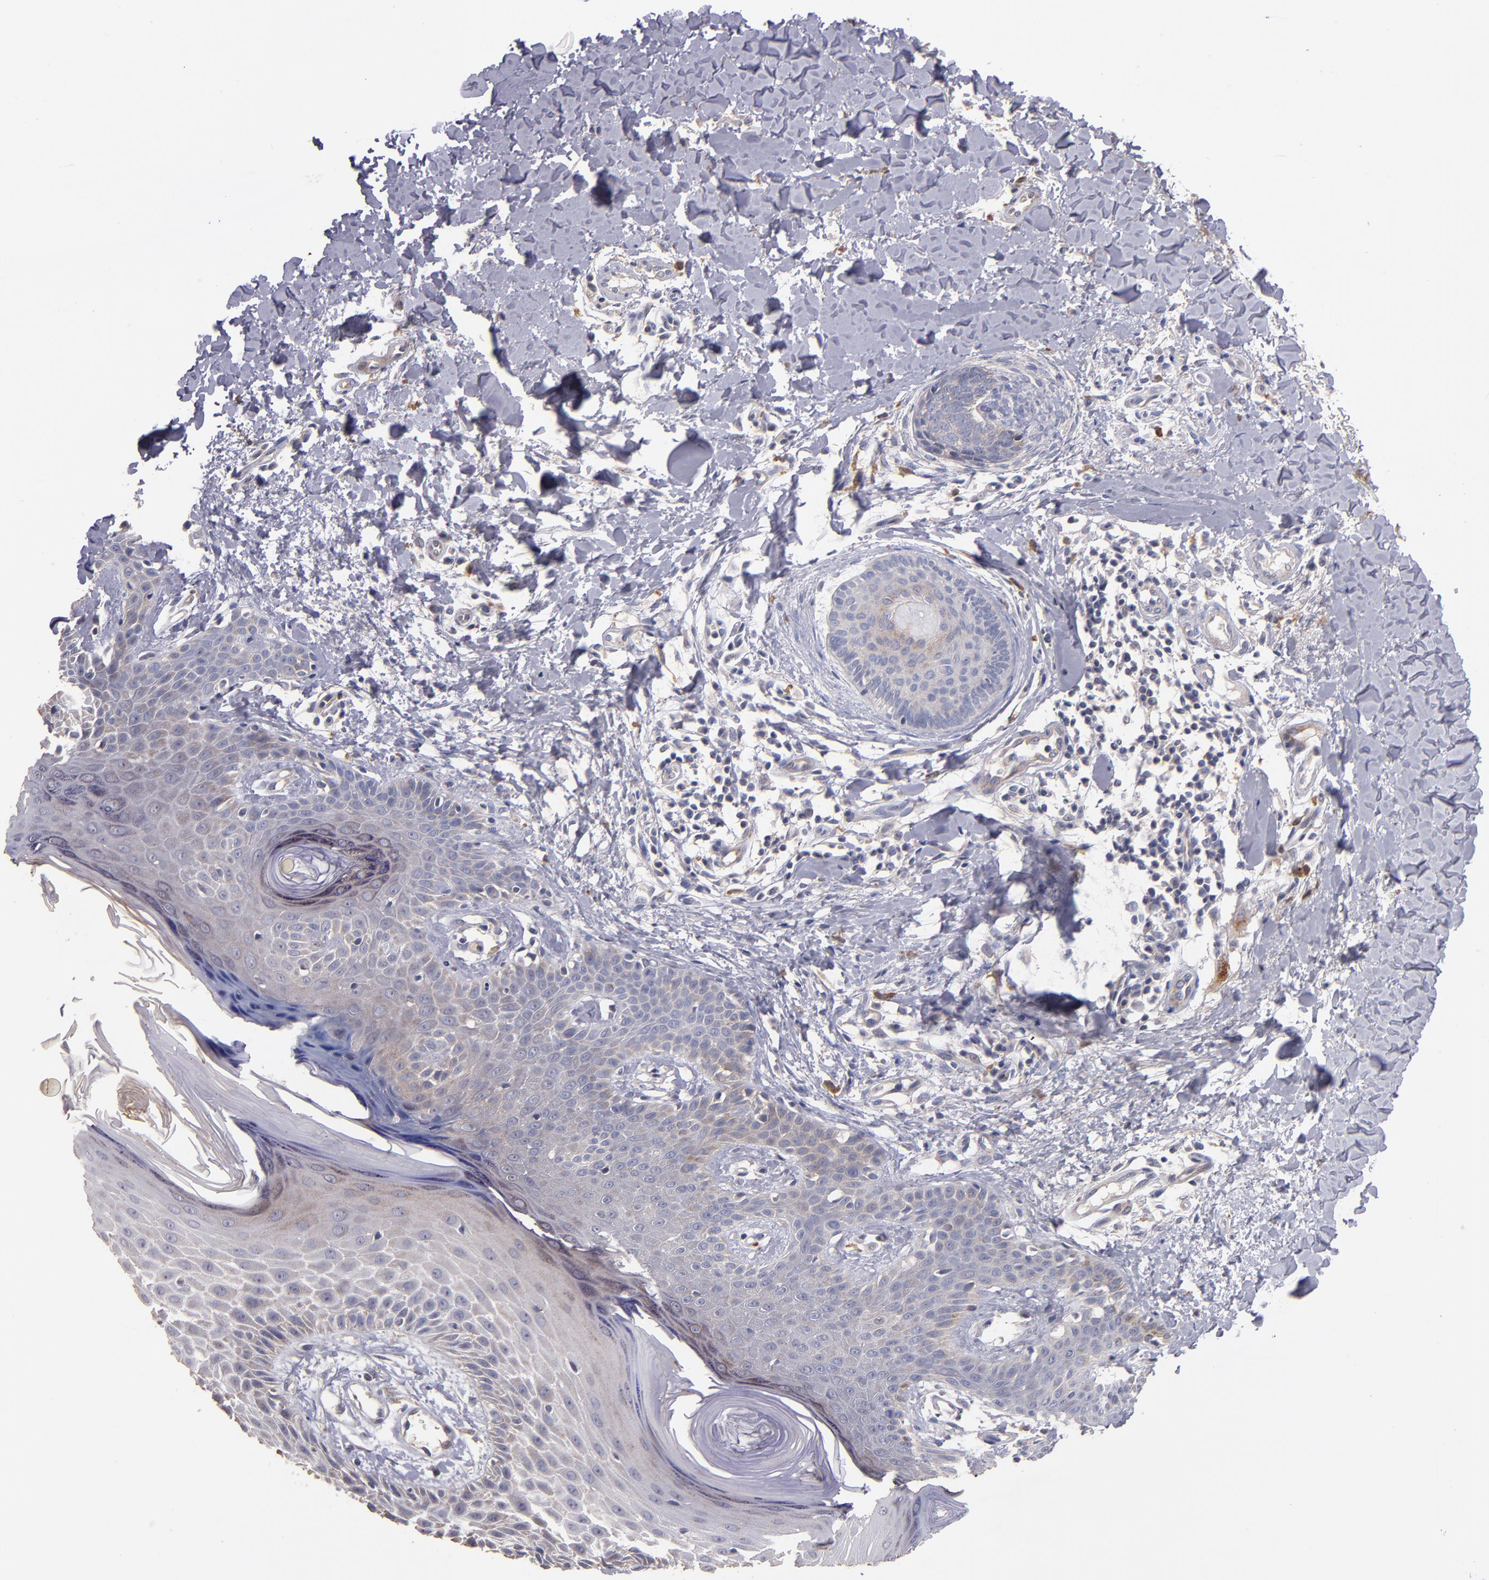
{"staining": {"intensity": "weak", "quantity": ">75%", "location": "cytoplasmic/membranous"}, "tissue": "skin cancer", "cell_type": "Tumor cells", "image_type": "cancer", "snomed": [{"axis": "morphology", "description": "Basal cell carcinoma"}, {"axis": "topography", "description": "Skin"}], "caption": "Tumor cells exhibit low levels of weak cytoplasmic/membranous expression in about >75% of cells in skin cancer.", "gene": "MAGEE1", "patient": {"sex": "male", "age": 67}}